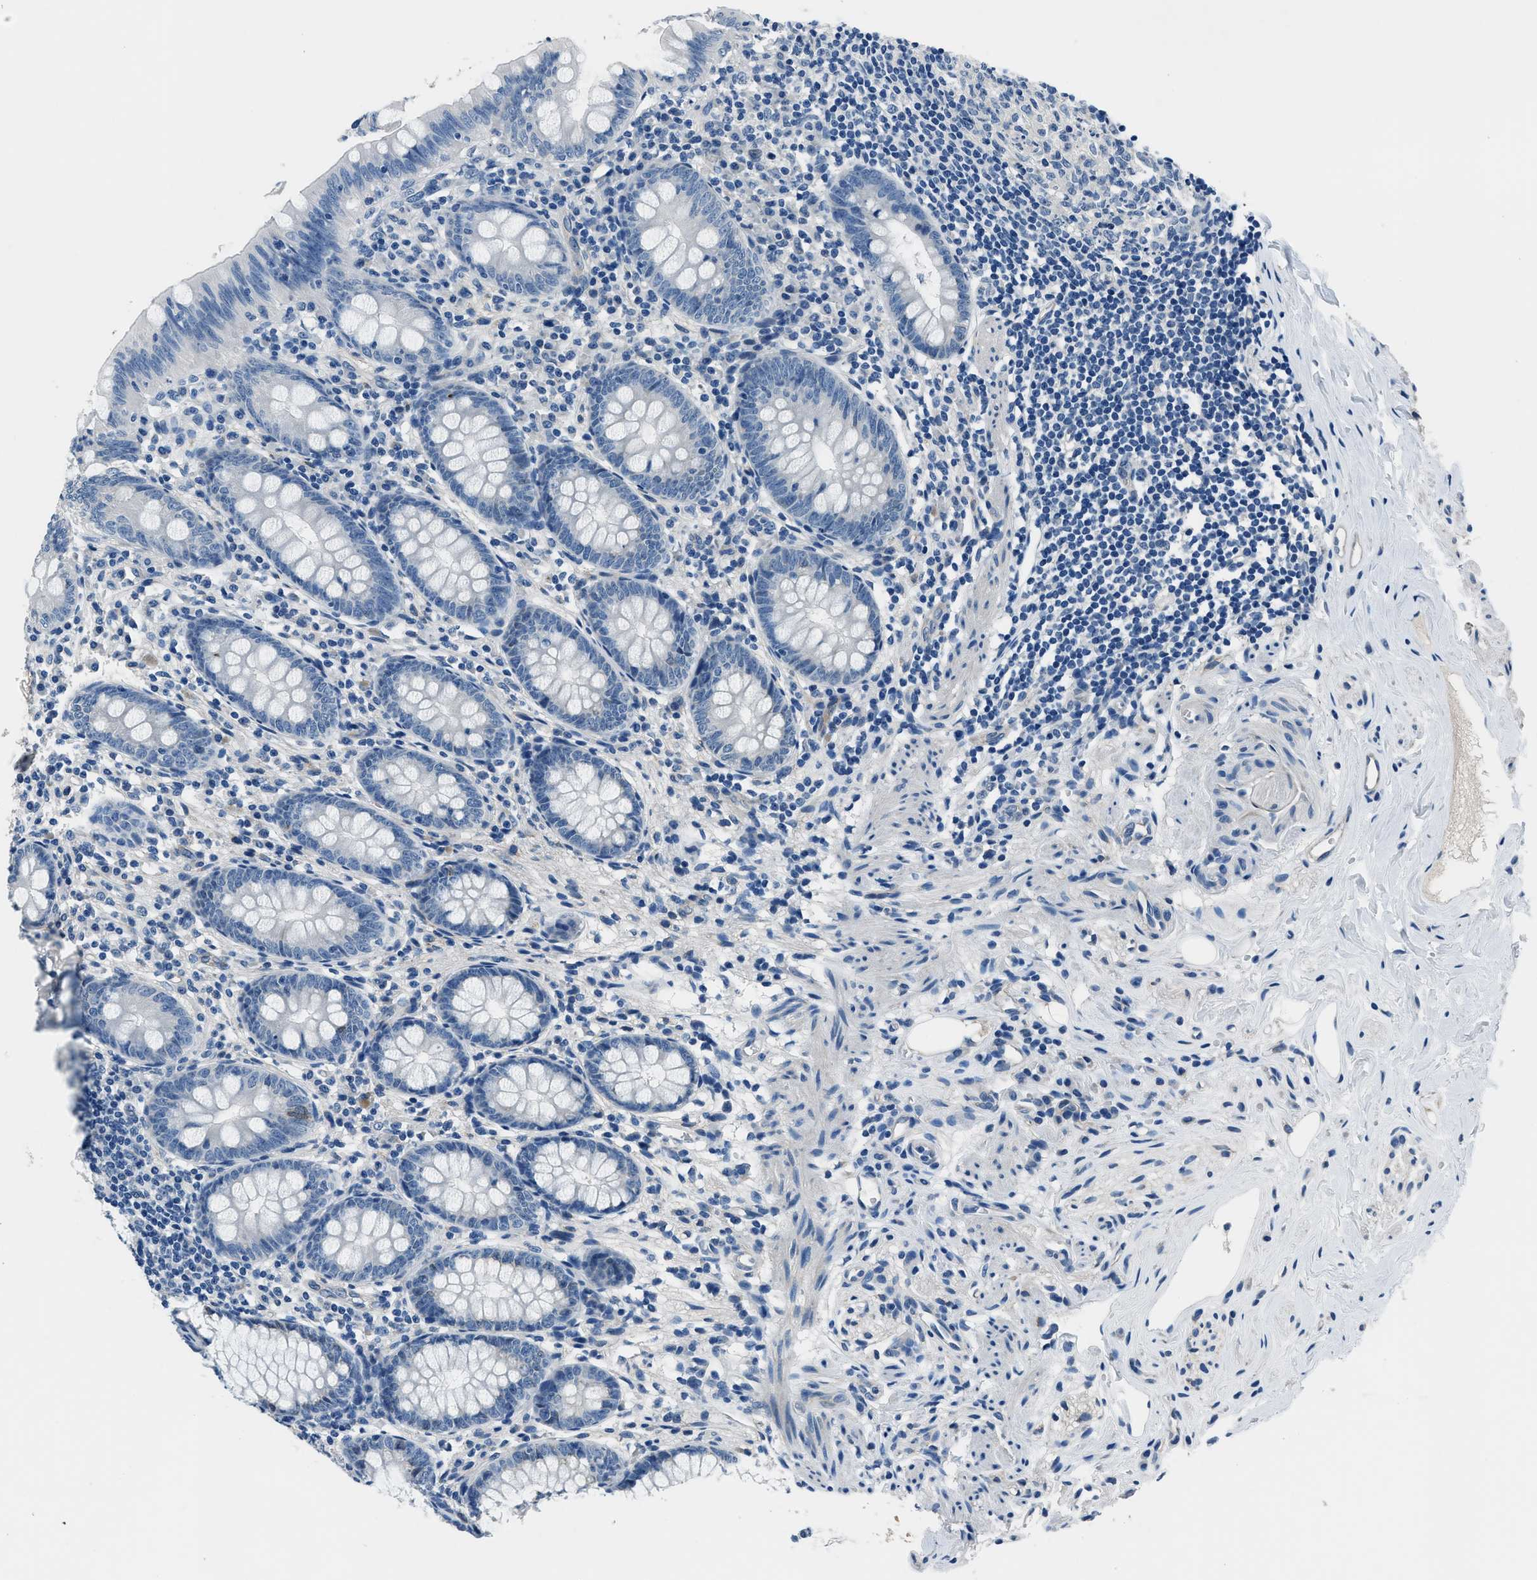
{"staining": {"intensity": "negative", "quantity": "none", "location": "none"}, "tissue": "appendix", "cell_type": "Glandular cells", "image_type": "normal", "snomed": [{"axis": "morphology", "description": "Normal tissue, NOS"}, {"axis": "topography", "description": "Appendix"}], "caption": "Immunohistochemistry (IHC) photomicrograph of normal appendix stained for a protein (brown), which shows no expression in glandular cells.", "gene": "GJA3", "patient": {"sex": "female", "age": 77}}